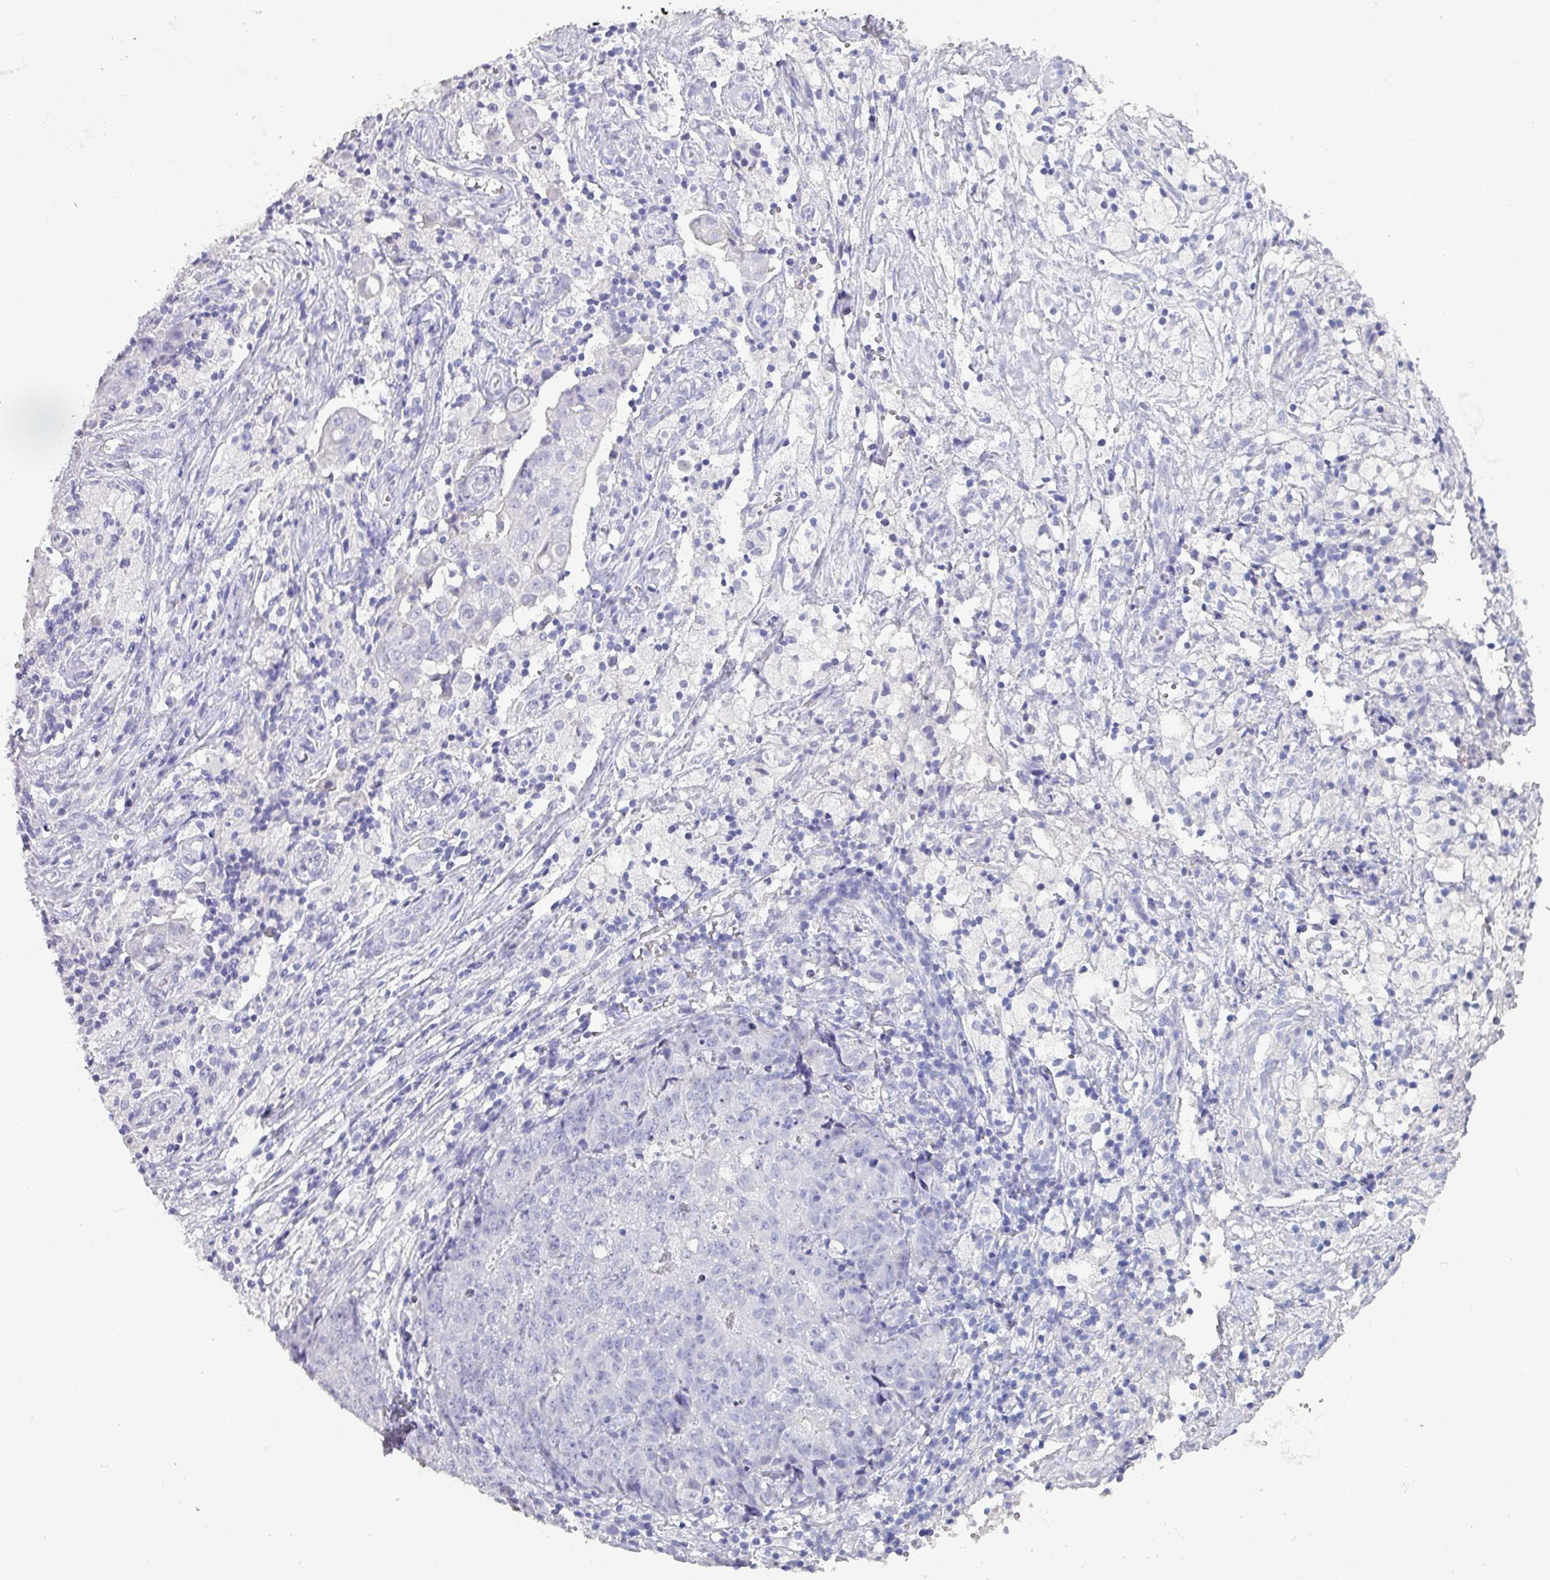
{"staining": {"intensity": "negative", "quantity": "none", "location": "none"}, "tissue": "ovarian cancer", "cell_type": "Tumor cells", "image_type": "cancer", "snomed": [{"axis": "morphology", "description": "Carcinoma, endometroid"}, {"axis": "topography", "description": "Ovary"}], "caption": "Human endometroid carcinoma (ovarian) stained for a protein using immunohistochemistry (IHC) demonstrates no positivity in tumor cells.", "gene": "INS-IGF2", "patient": {"sex": "female", "age": 42}}